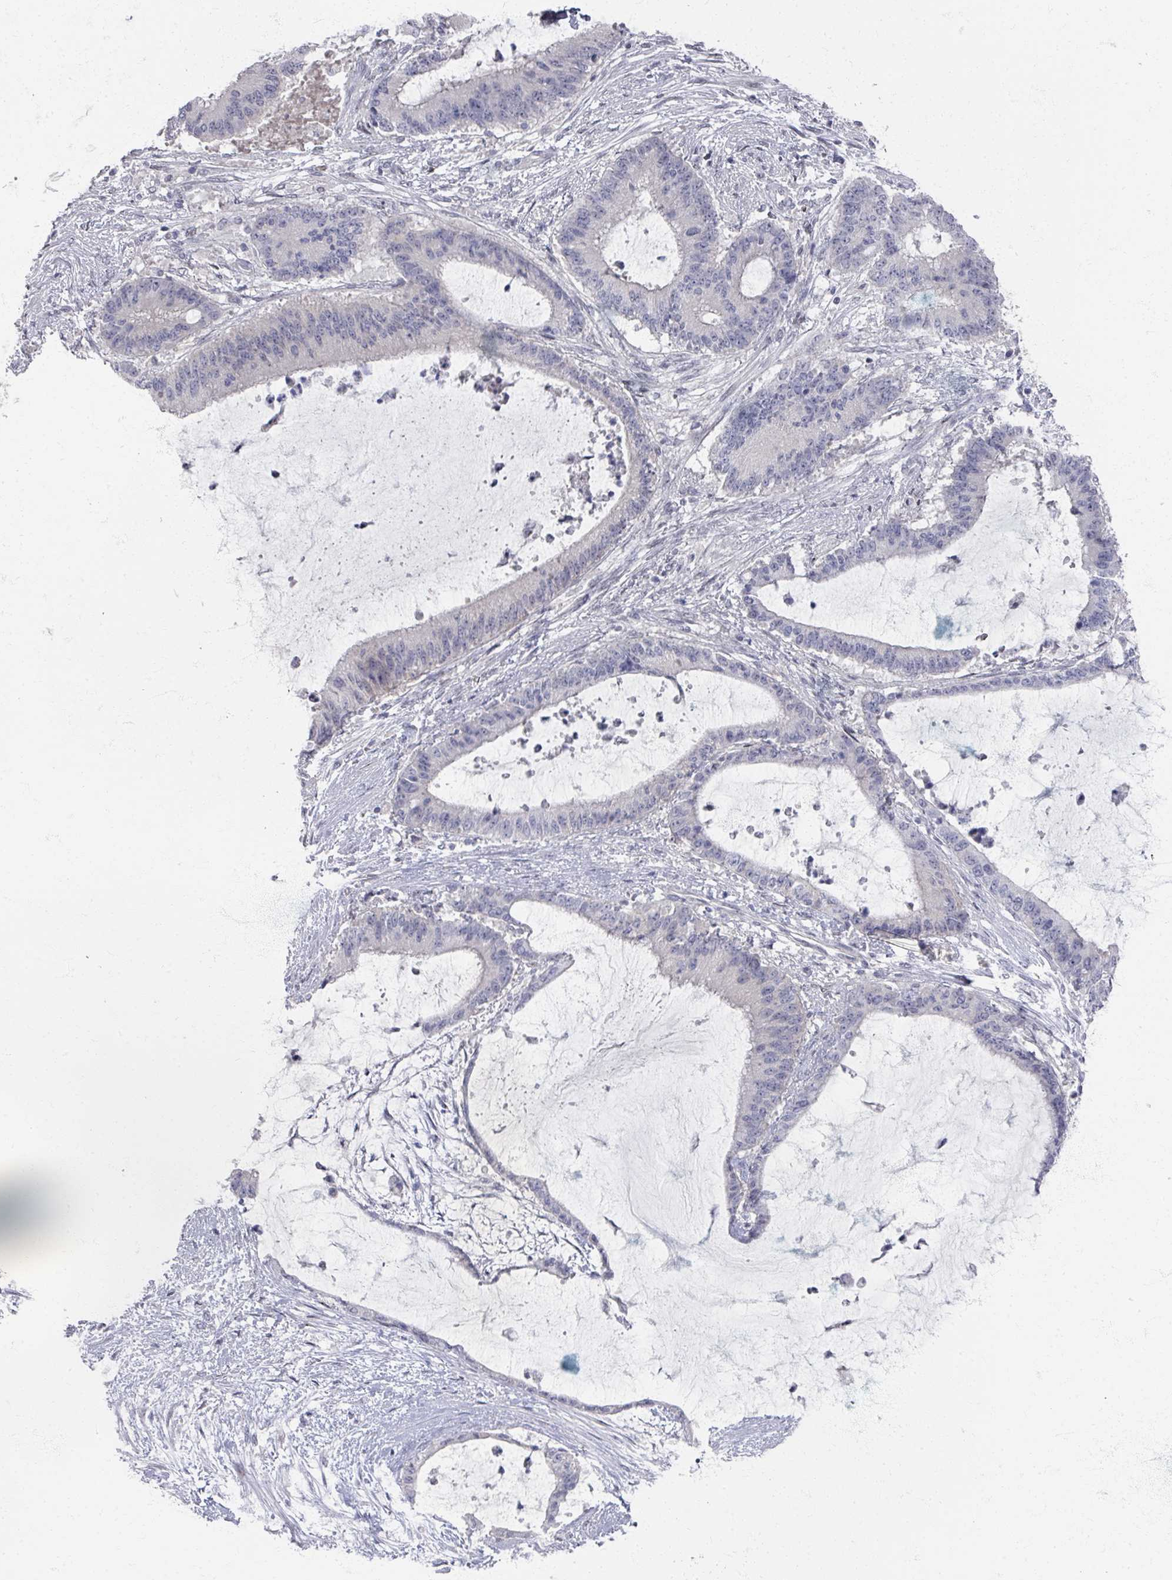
{"staining": {"intensity": "negative", "quantity": "none", "location": "none"}, "tissue": "liver cancer", "cell_type": "Tumor cells", "image_type": "cancer", "snomed": [{"axis": "morphology", "description": "Normal tissue, NOS"}, {"axis": "morphology", "description": "Cholangiocarcinoma"}, {"axis": "topography", "description": "Liver"}, {"axis": "topography", "description": "Peripheral nerve tissue"}], "caption": "A high-resolution photomicrograph shows immunohistochemistry staining of liver cancer, which shows no significant expression in tumor cells.", "gene": "TTYH3", "patient": {"sex": "female", "age": 73}}